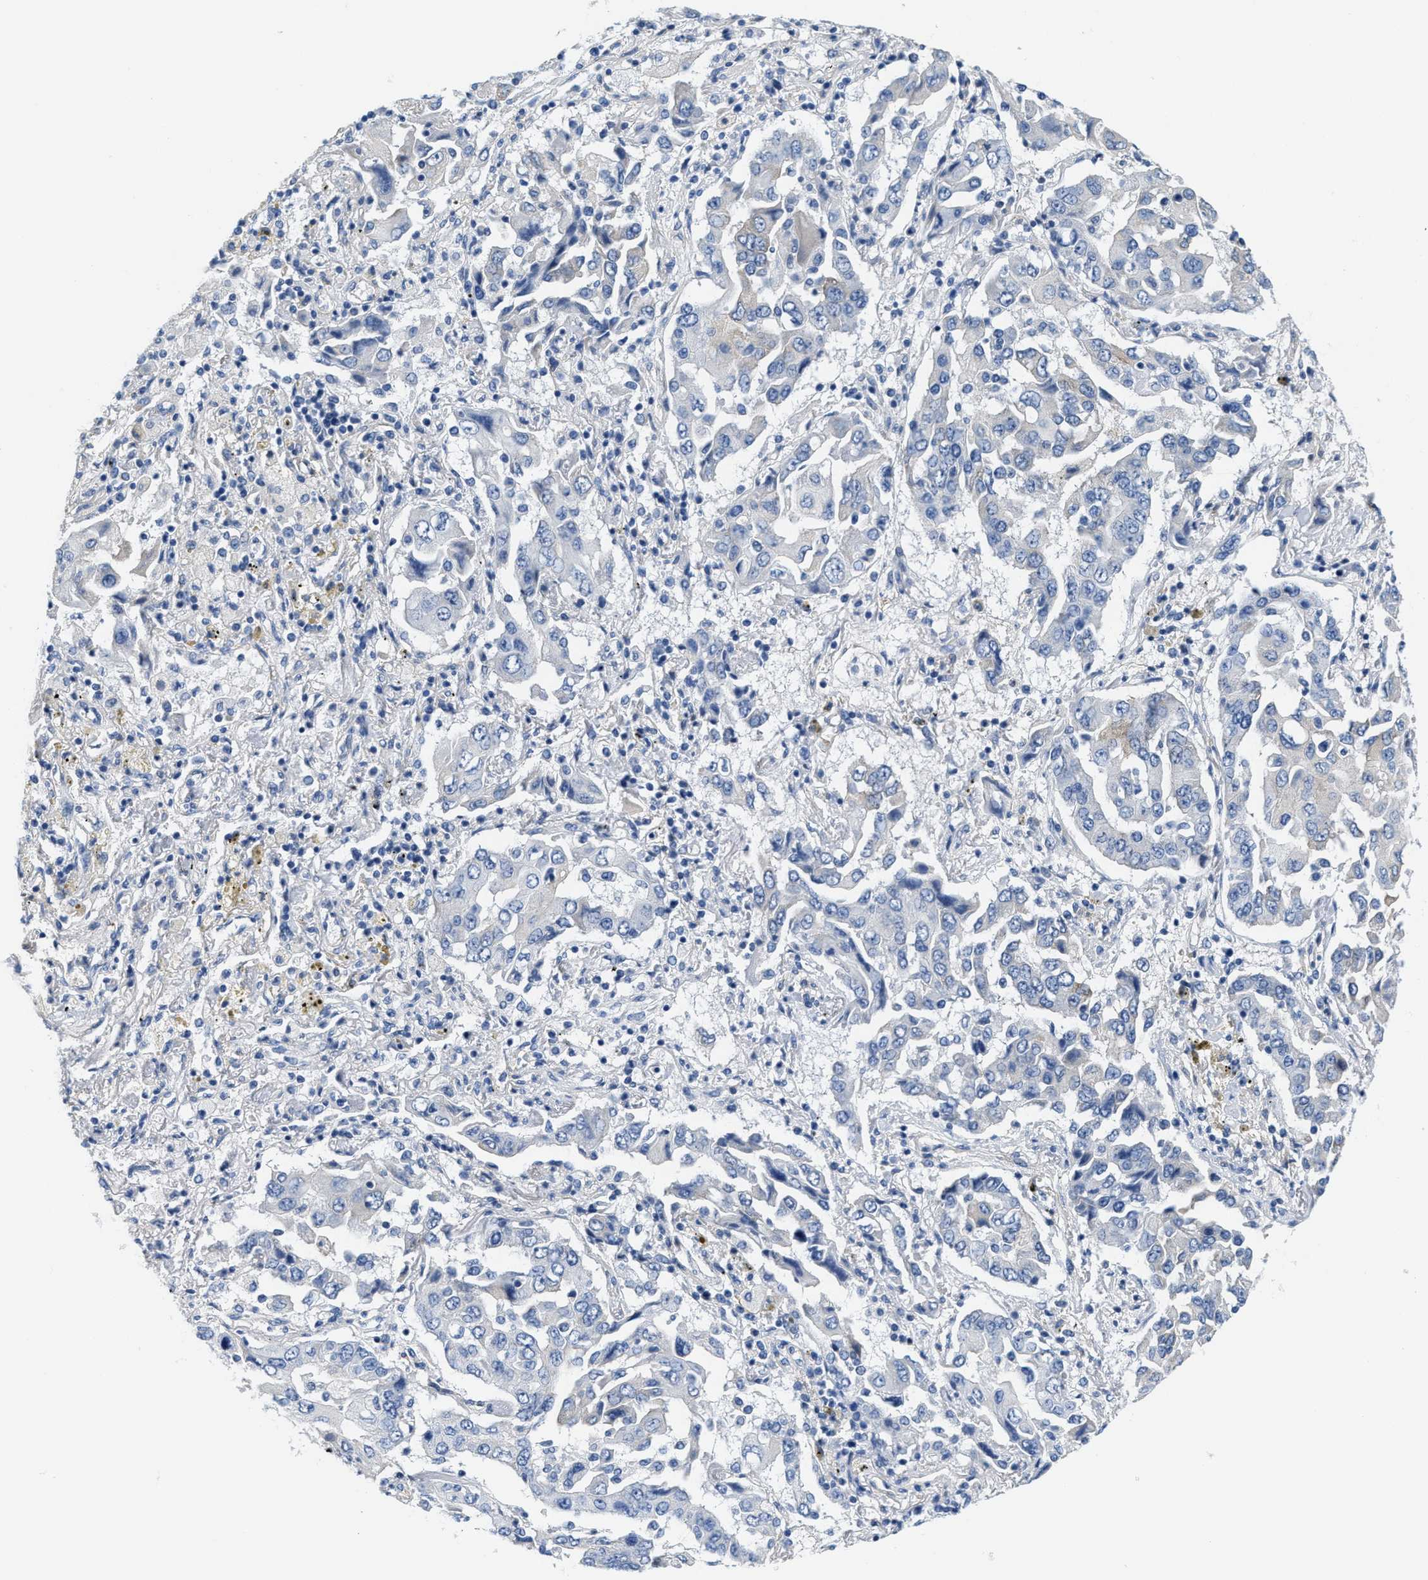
{"staining": {"intensity": "negative", "quantity": "none", "location": "none"}, "tissue": "lung cancer", "cell_type": "Tumor cells", "image_type": "cancer", "snomed": [{"axis": "morphology", "description": "Adenocarcinoma, NOS"}, {"axis": "topography", "description": "Lung"}], "caption": "This is an immunohistochemistry image of adenocarcinoma (lung). There is no expression in tumor cells.", "gene": "DSCAM", "patient": {"sex": "female", "age": 65}}